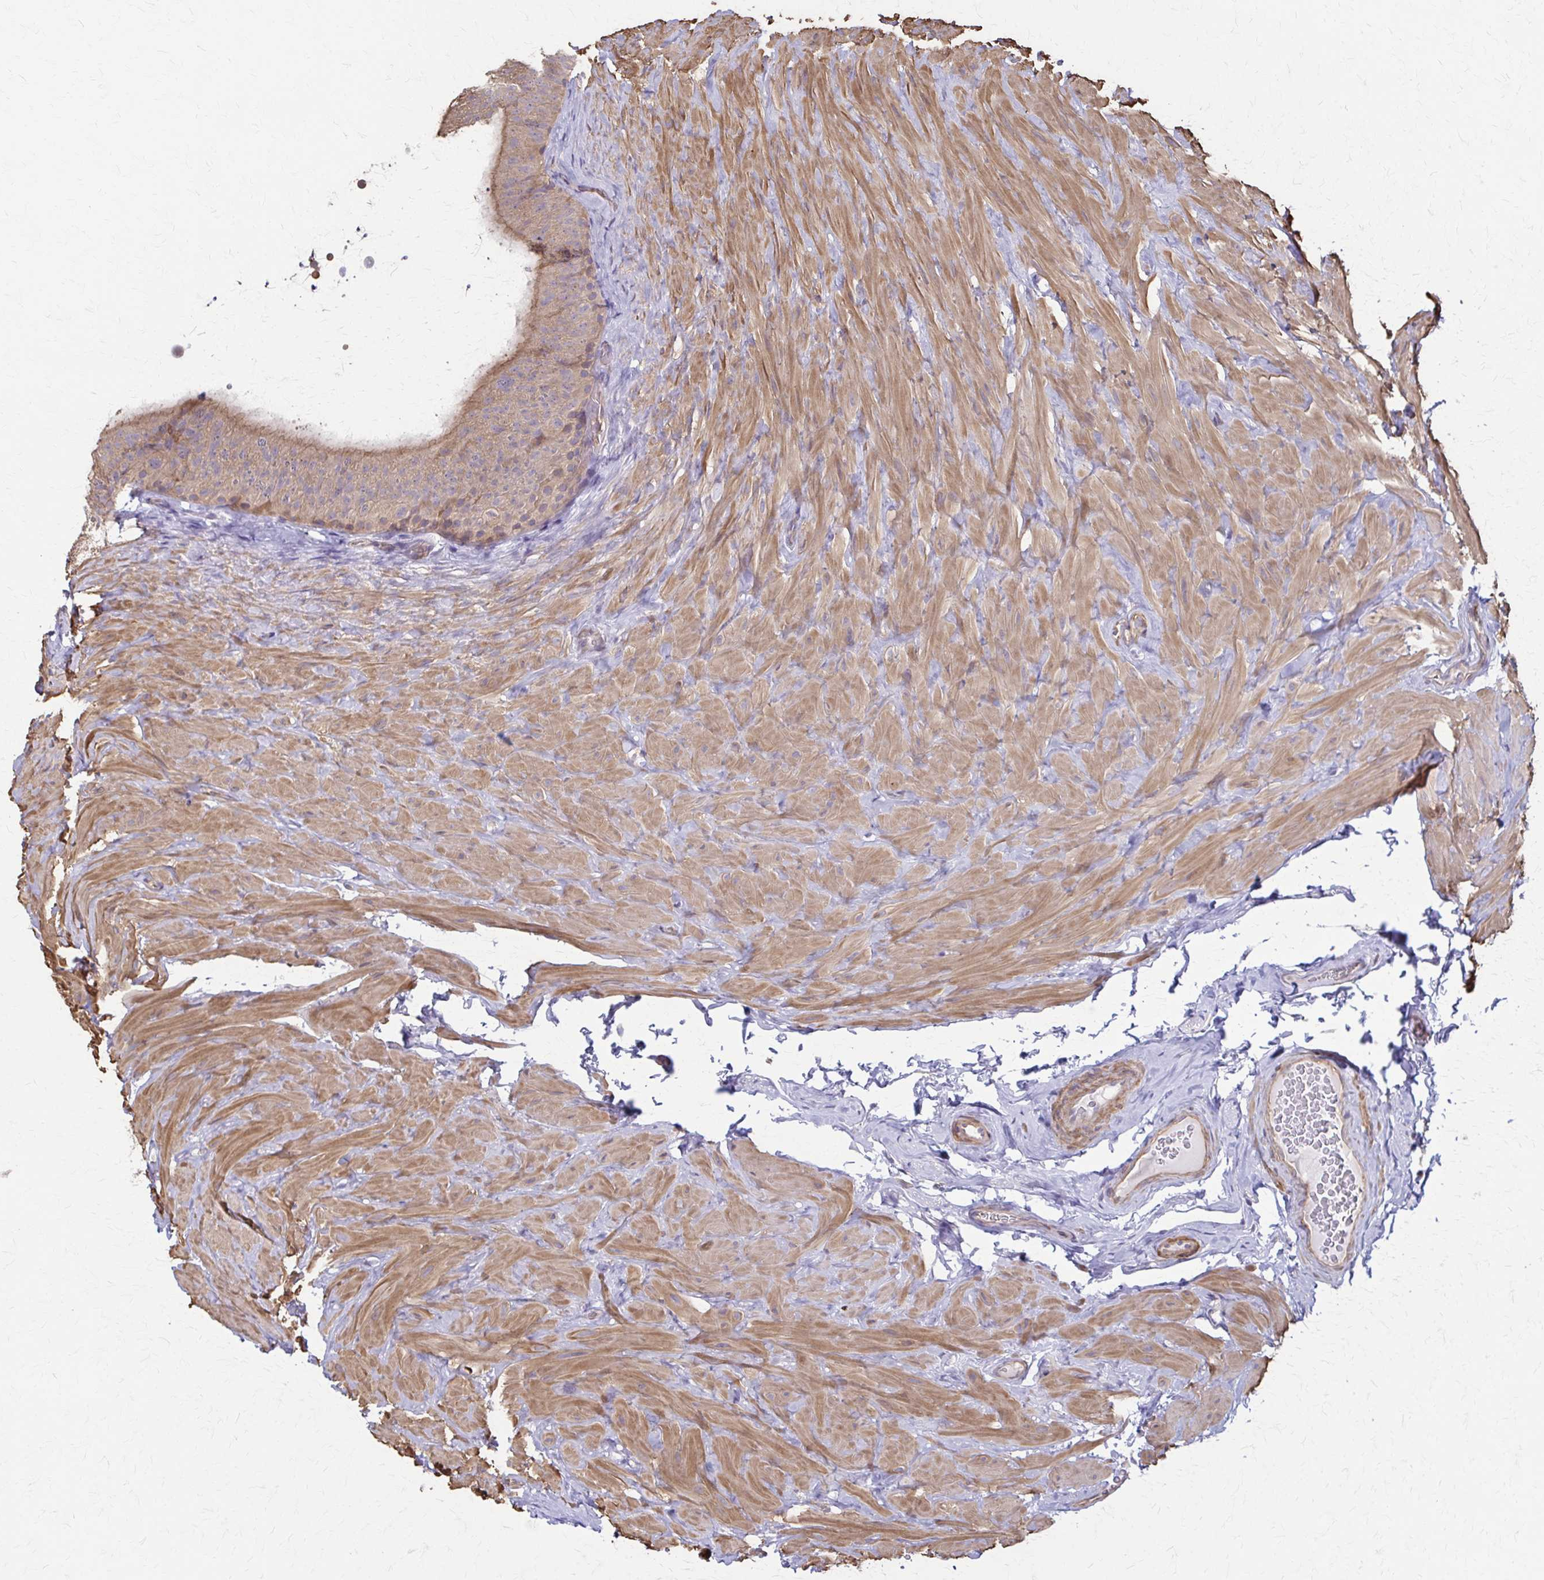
{"staining": {"intensity": "moderate", "quantity": "25%-75%", "location": "cytoplasmic/membranous"}, "tissue": "epididymis", "cell_type": "Glandular cells", "image_type": "normal", "snomed": [{"axis": "morphology", "description": "Normal tissue, NOS"}, {"axis": "topography", "description": "Epididymis, spermatic cord, NOS"}, {"axis": "topography", "description": "Epididymis"}], "caption": "An image of human epididymis stained for a protein shows moderate cytoplasmic/membranous brown staining in glandular cells.", "gene": "DSP", "patient": {"sex": "male", "age": 31}}